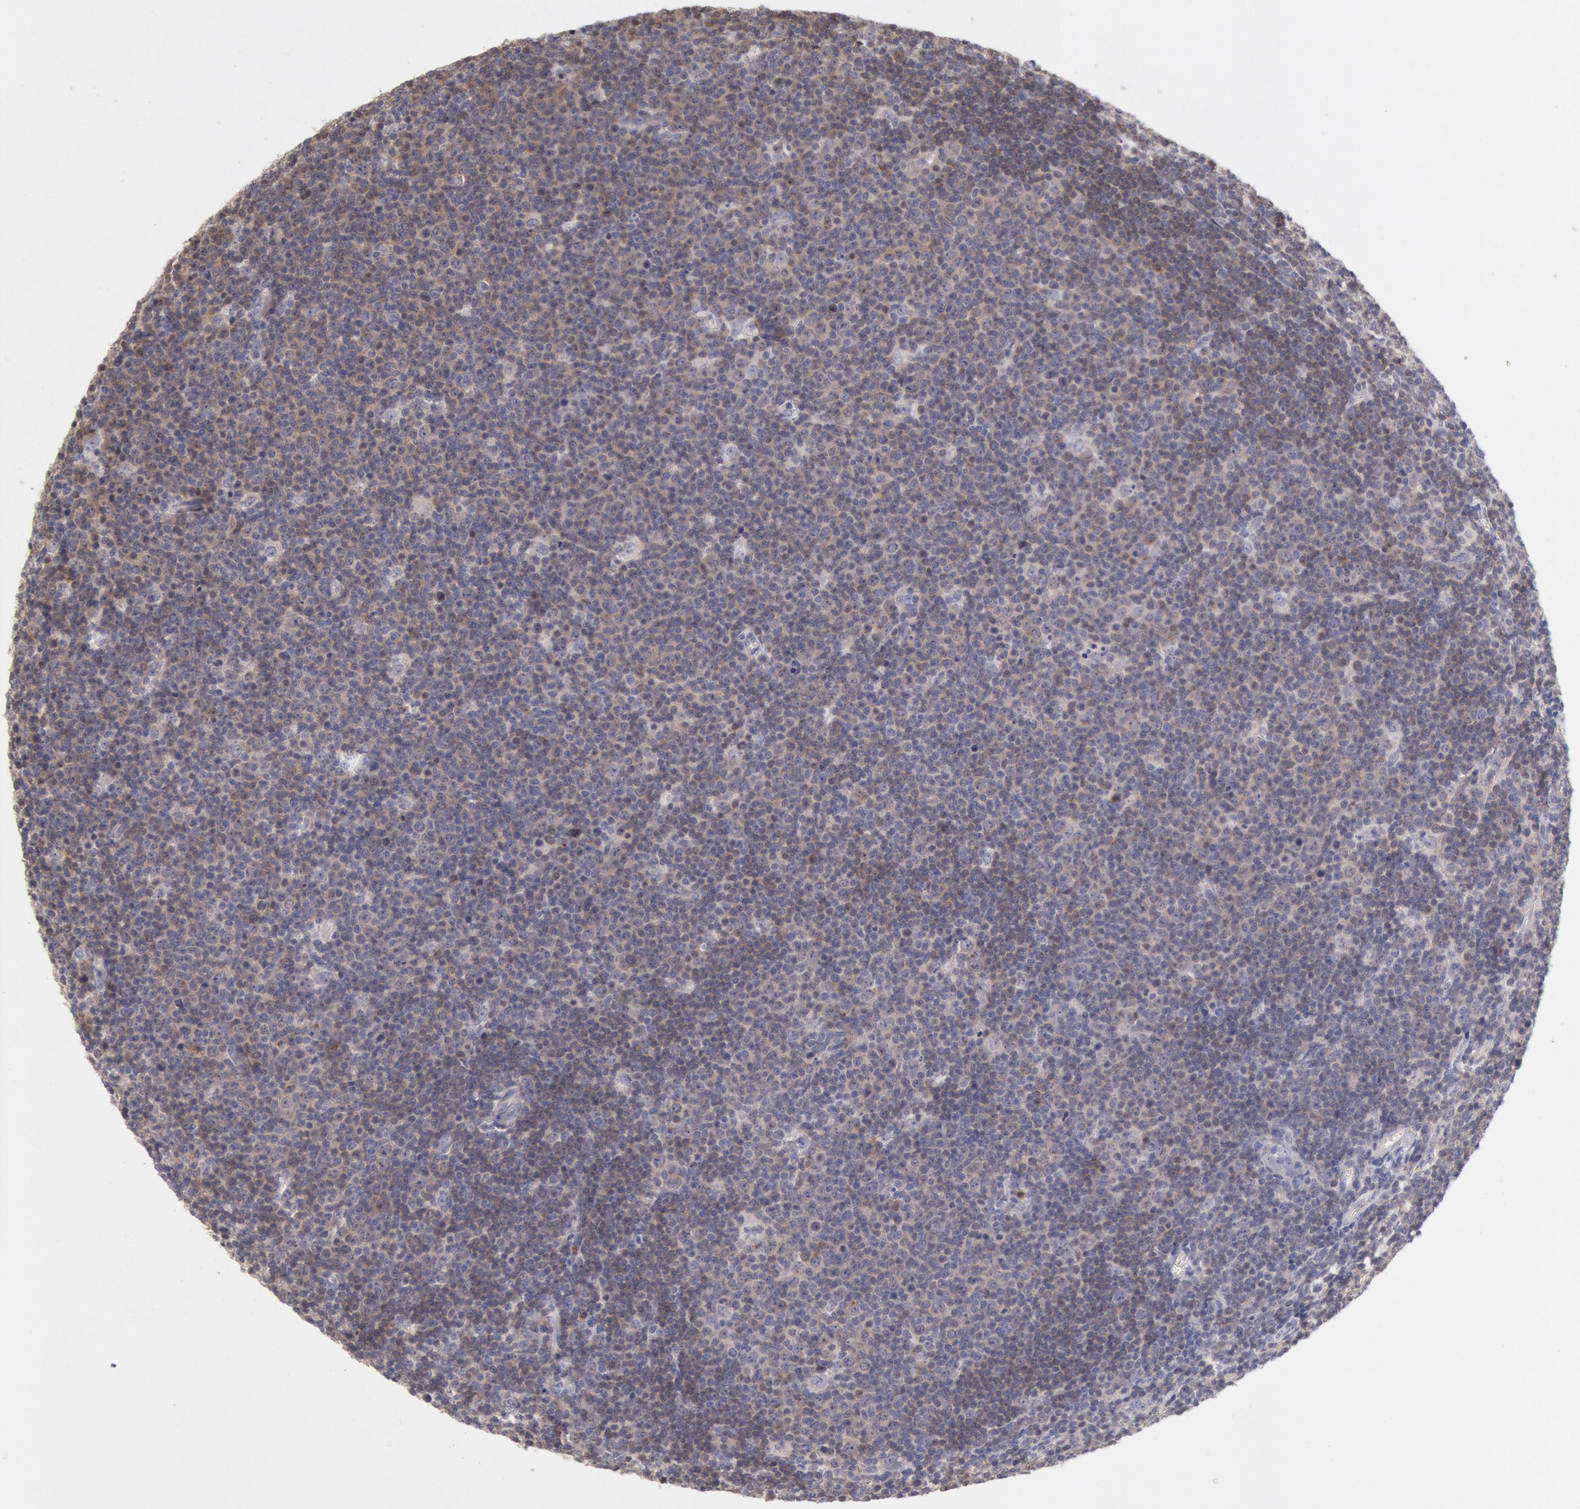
{"staining": {"intensity": "weak", "quantity": "<25%", "location": "cytoplasmic/membranous"}, "tissue": "lymphoma", "cell_type": "Tumor cells", "image_type": "cancer", "snomed": [{"axis": "morphology", "description": "Malignant lymphoma, non-Hodgkin's type, Low grade"}, {"axis": "topography", "description": "Lymph node"}], "caption": "The immunohistochemistry (IHC) micrograph has no significant staining in tumor cells of lymphoma tissue.", "gene": "TMED8", "patient": {"sex": "male", "age": 74}}